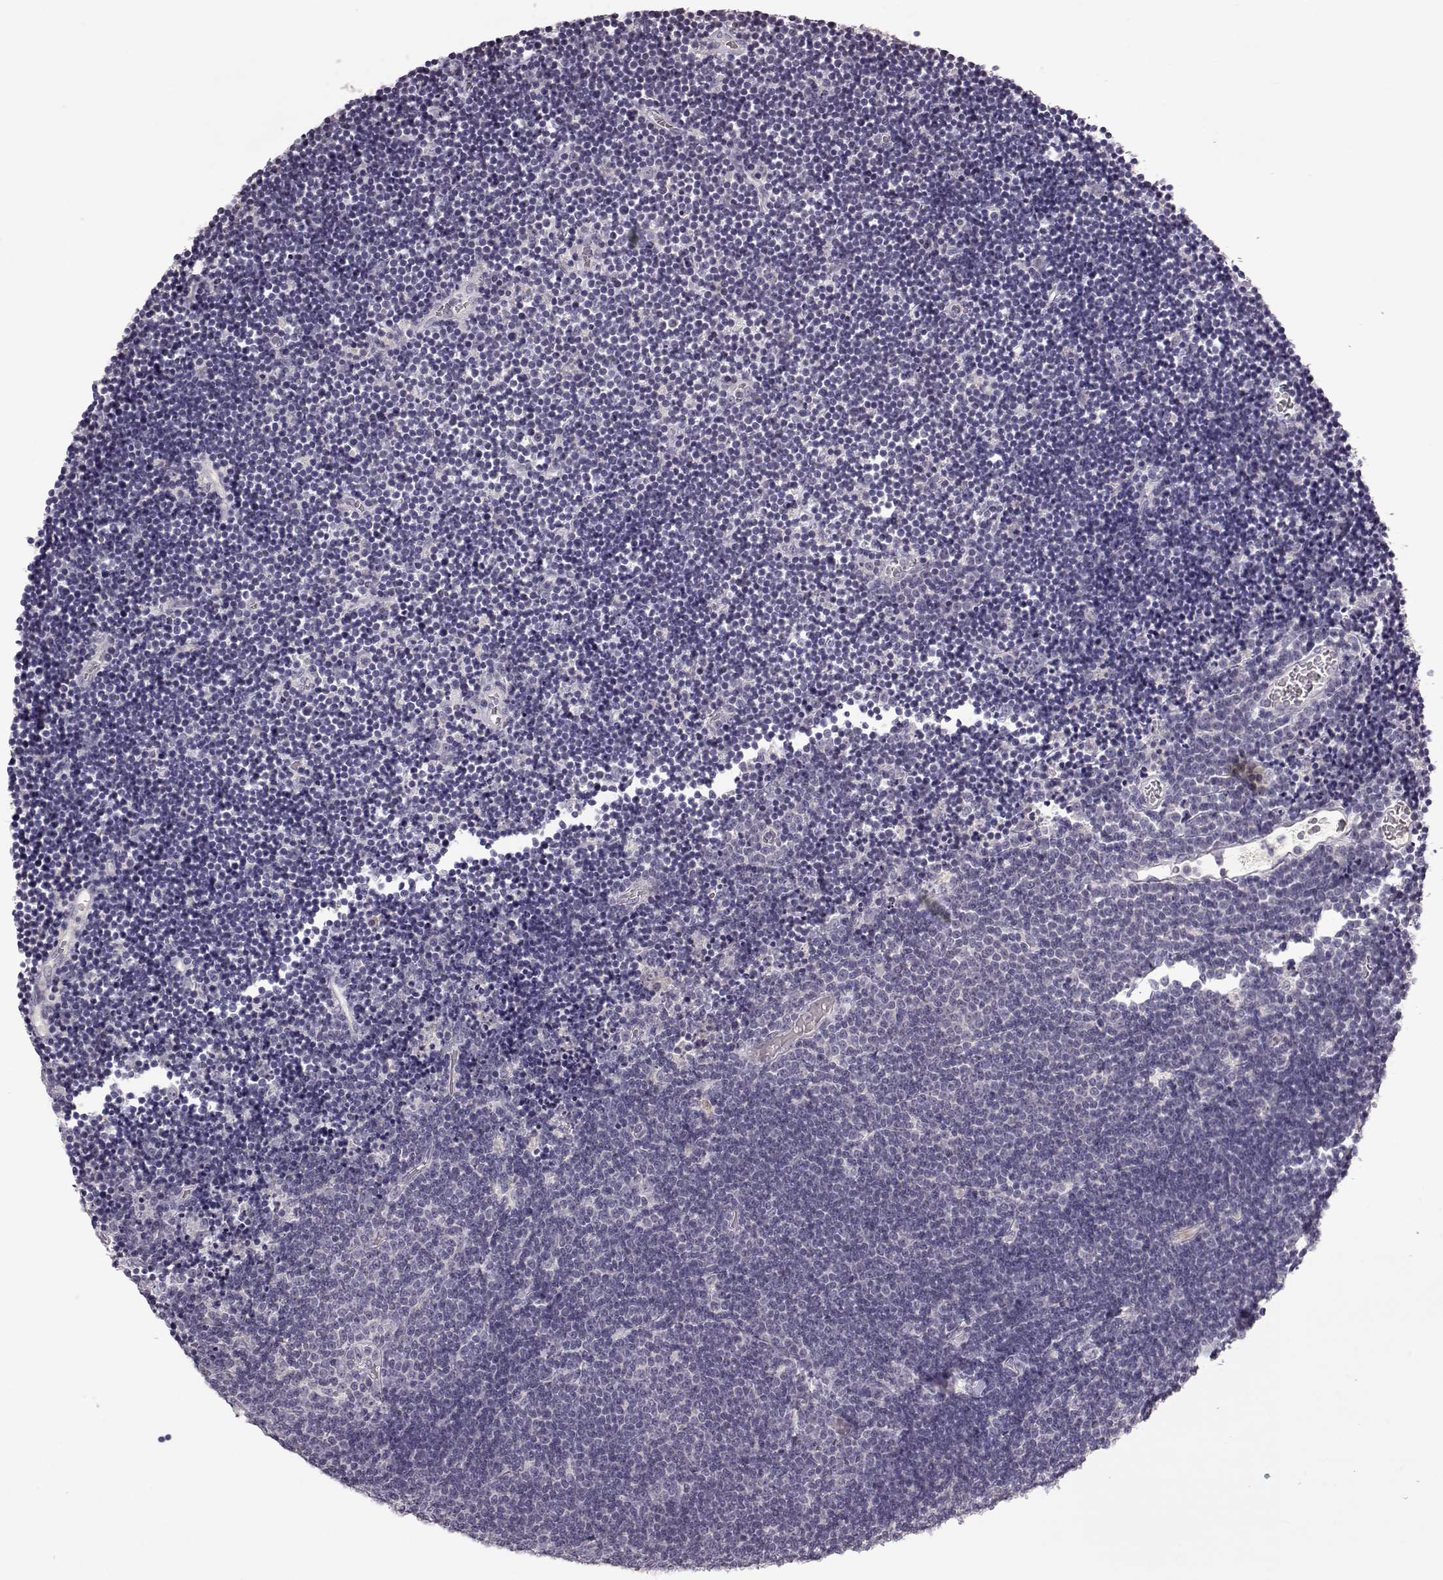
{"staining": {"intensity": "negative", "quantity": "none", "location": "none"}, "tissue": "lymphoma", "cell_type": "Tumor cells", "image_type": "cancer", "snomed": [{"axis": "morphology", "description": "Malignant lymphoma, non-Hodgkin's type, Low grade"}, {"axis": "topography", "description": "Brain"}], "caption": "Malignant lymphoma, non-Hodgkin's type (low-grade) stained for a protein using immunohistochemistry shows no expression tumor cells.", "gene": "SPAG17", "patient": {"sex": "female", "age": 66}}